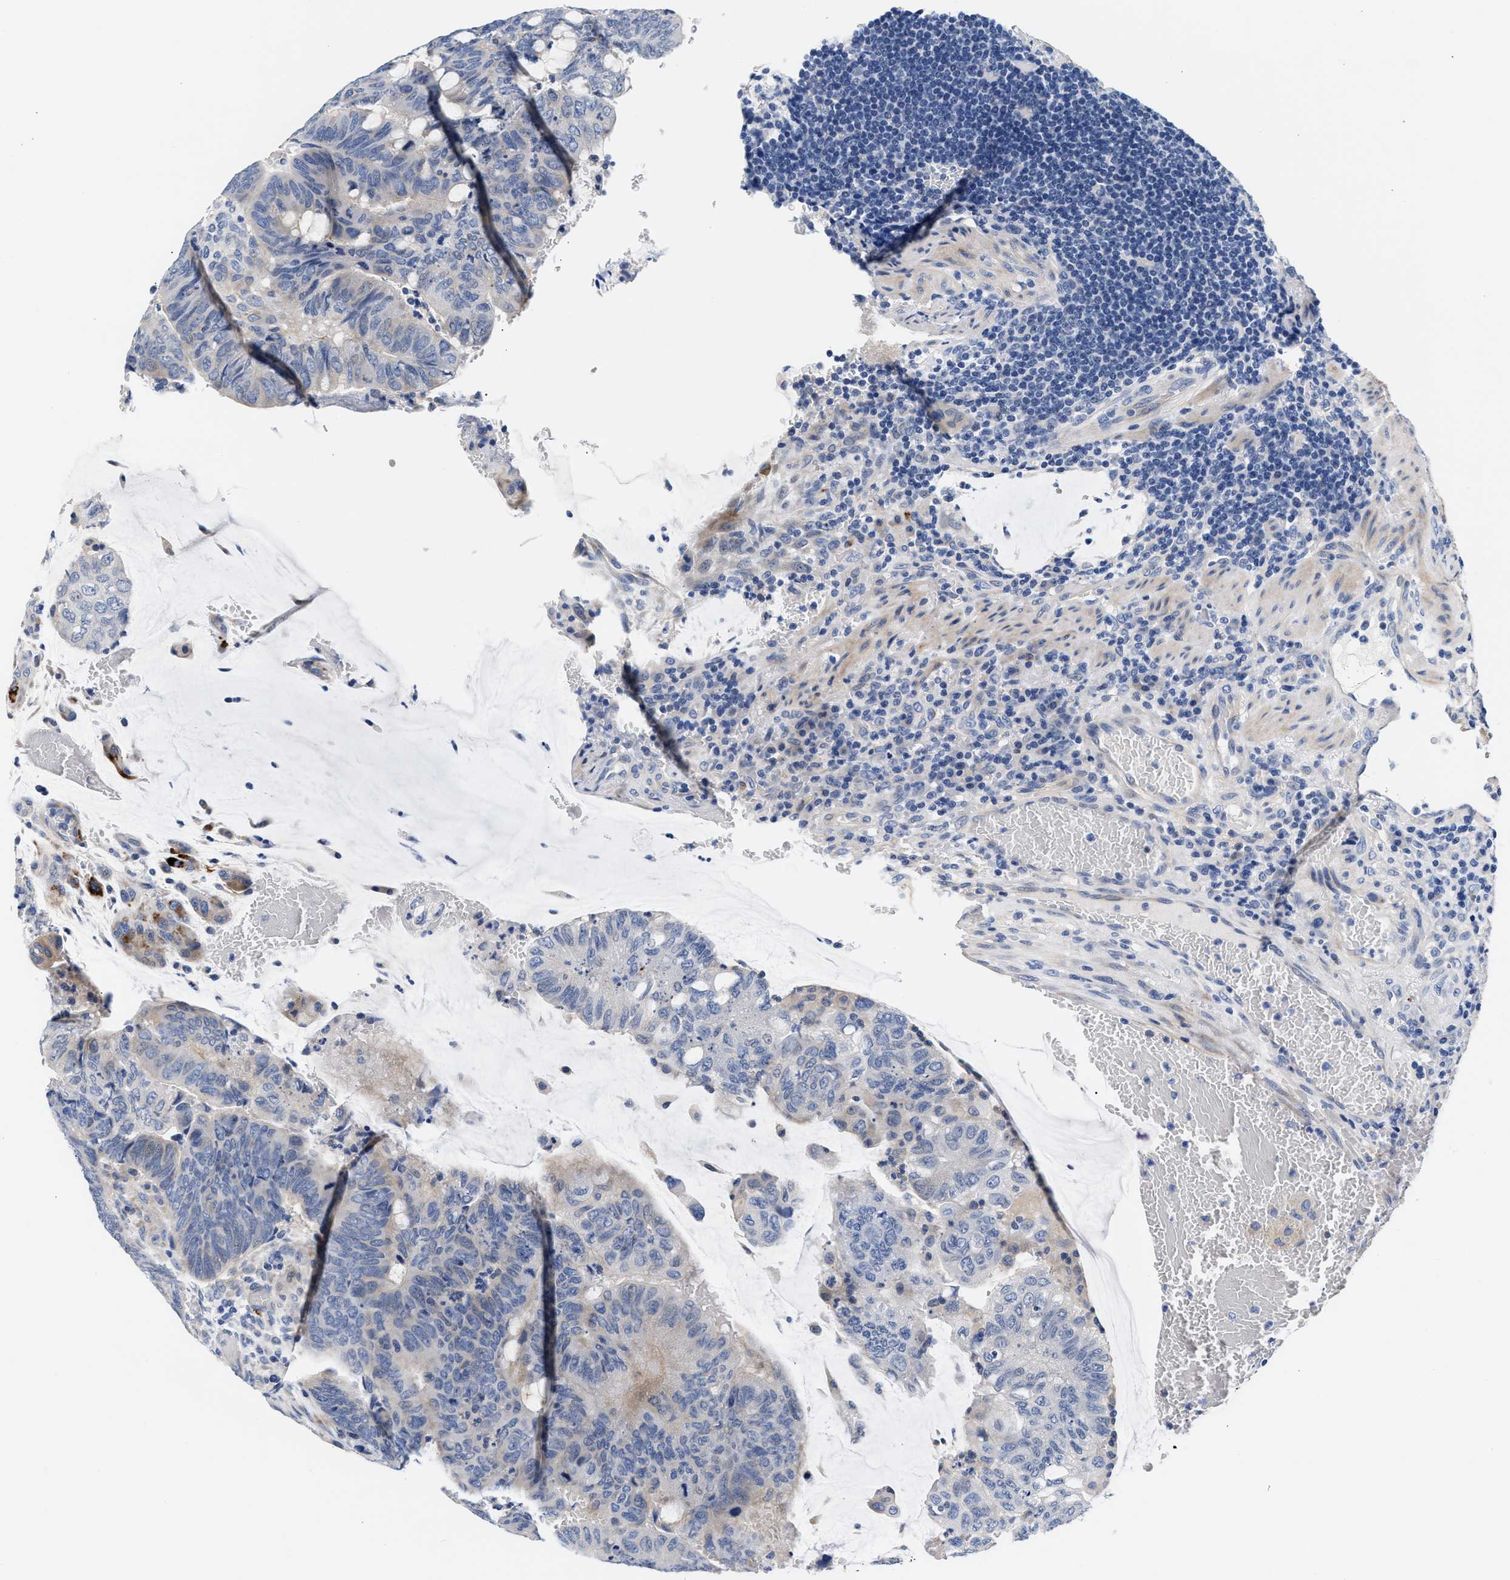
{"staining": {"intensity": "negative", "quantity": "none", "location": "none"}, "tissue": "colorectal cancer", "cell_type": "Tumor cells", "image_type": "cancer", "snomed": [{"axis": "morphology", "description": "Normal tissue, NOS"}, {"axis": "morphology", "description": "Adenocarcinoma, NOS"}, {"axis": "topography", "description": "Rectum"}, {"axis": "topography", "description": "Peripheral nerve tissue"}], "caption": "An immunohistochemistry (IHC) image of colorectal adenocarcinoma is shown. There is no staining in tumor cells of colorectal adenocarcinoma. Nuclei are stained in blue.", "gene": "ACTL7B", "patient": {"sex": "male", "age": 92}}